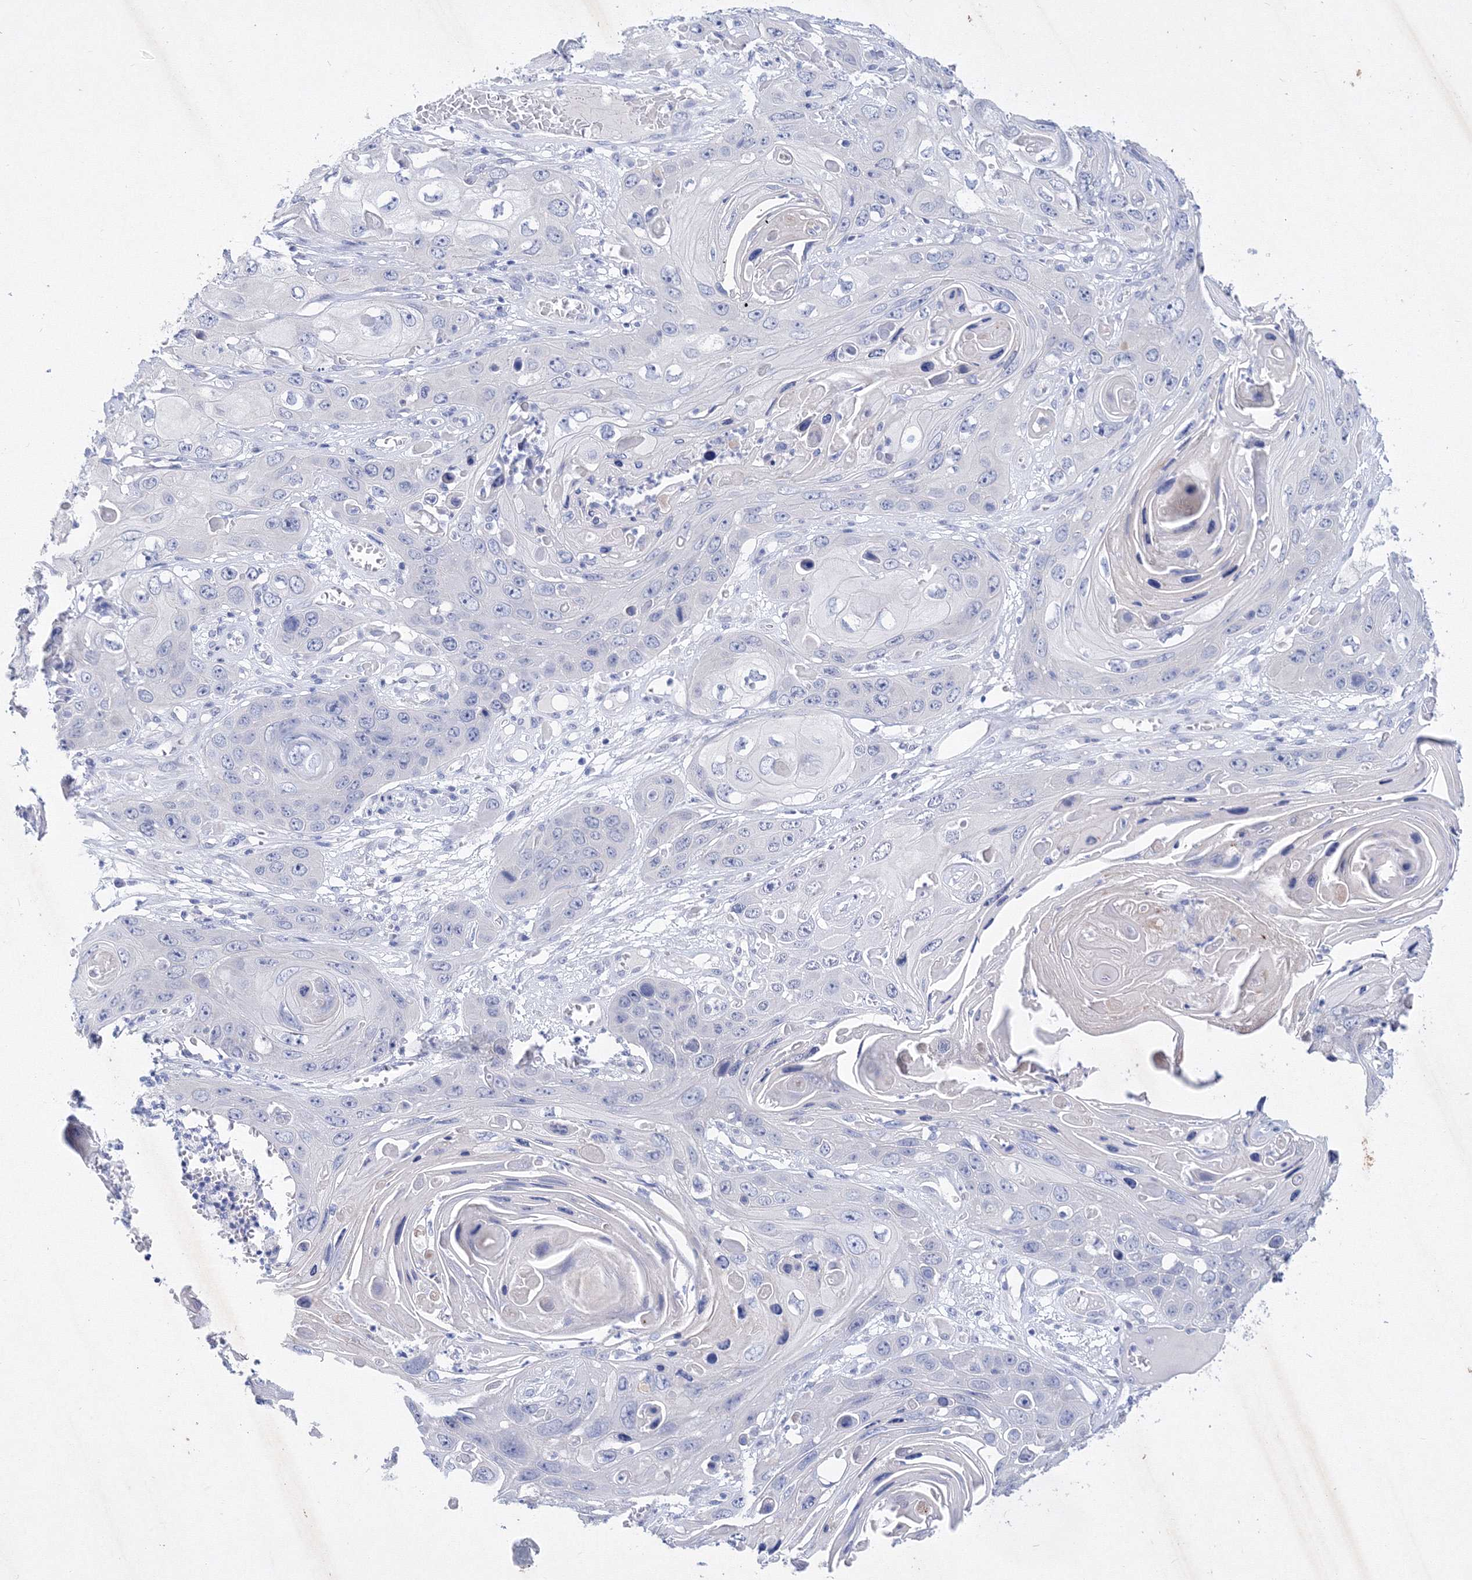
{"staining": {"intensity": "negative", "quantity": "none", "location": "none"}, "tissue": "skin cancer", "cell_type": "Tumor cells", "image_type": "cancer", "snomed": [{"axis": "morphology", "description": "Squamous cell carcinoma, NOS"}, {"axis": "topography", "description": "Skin"}], "caption": "Skin squamous cell carcinoma was stained to show a protein in brown. There is no significant expression in tumor cells.", "gene": "GPN1", "patient": {"sex": "male", "age": 55}}